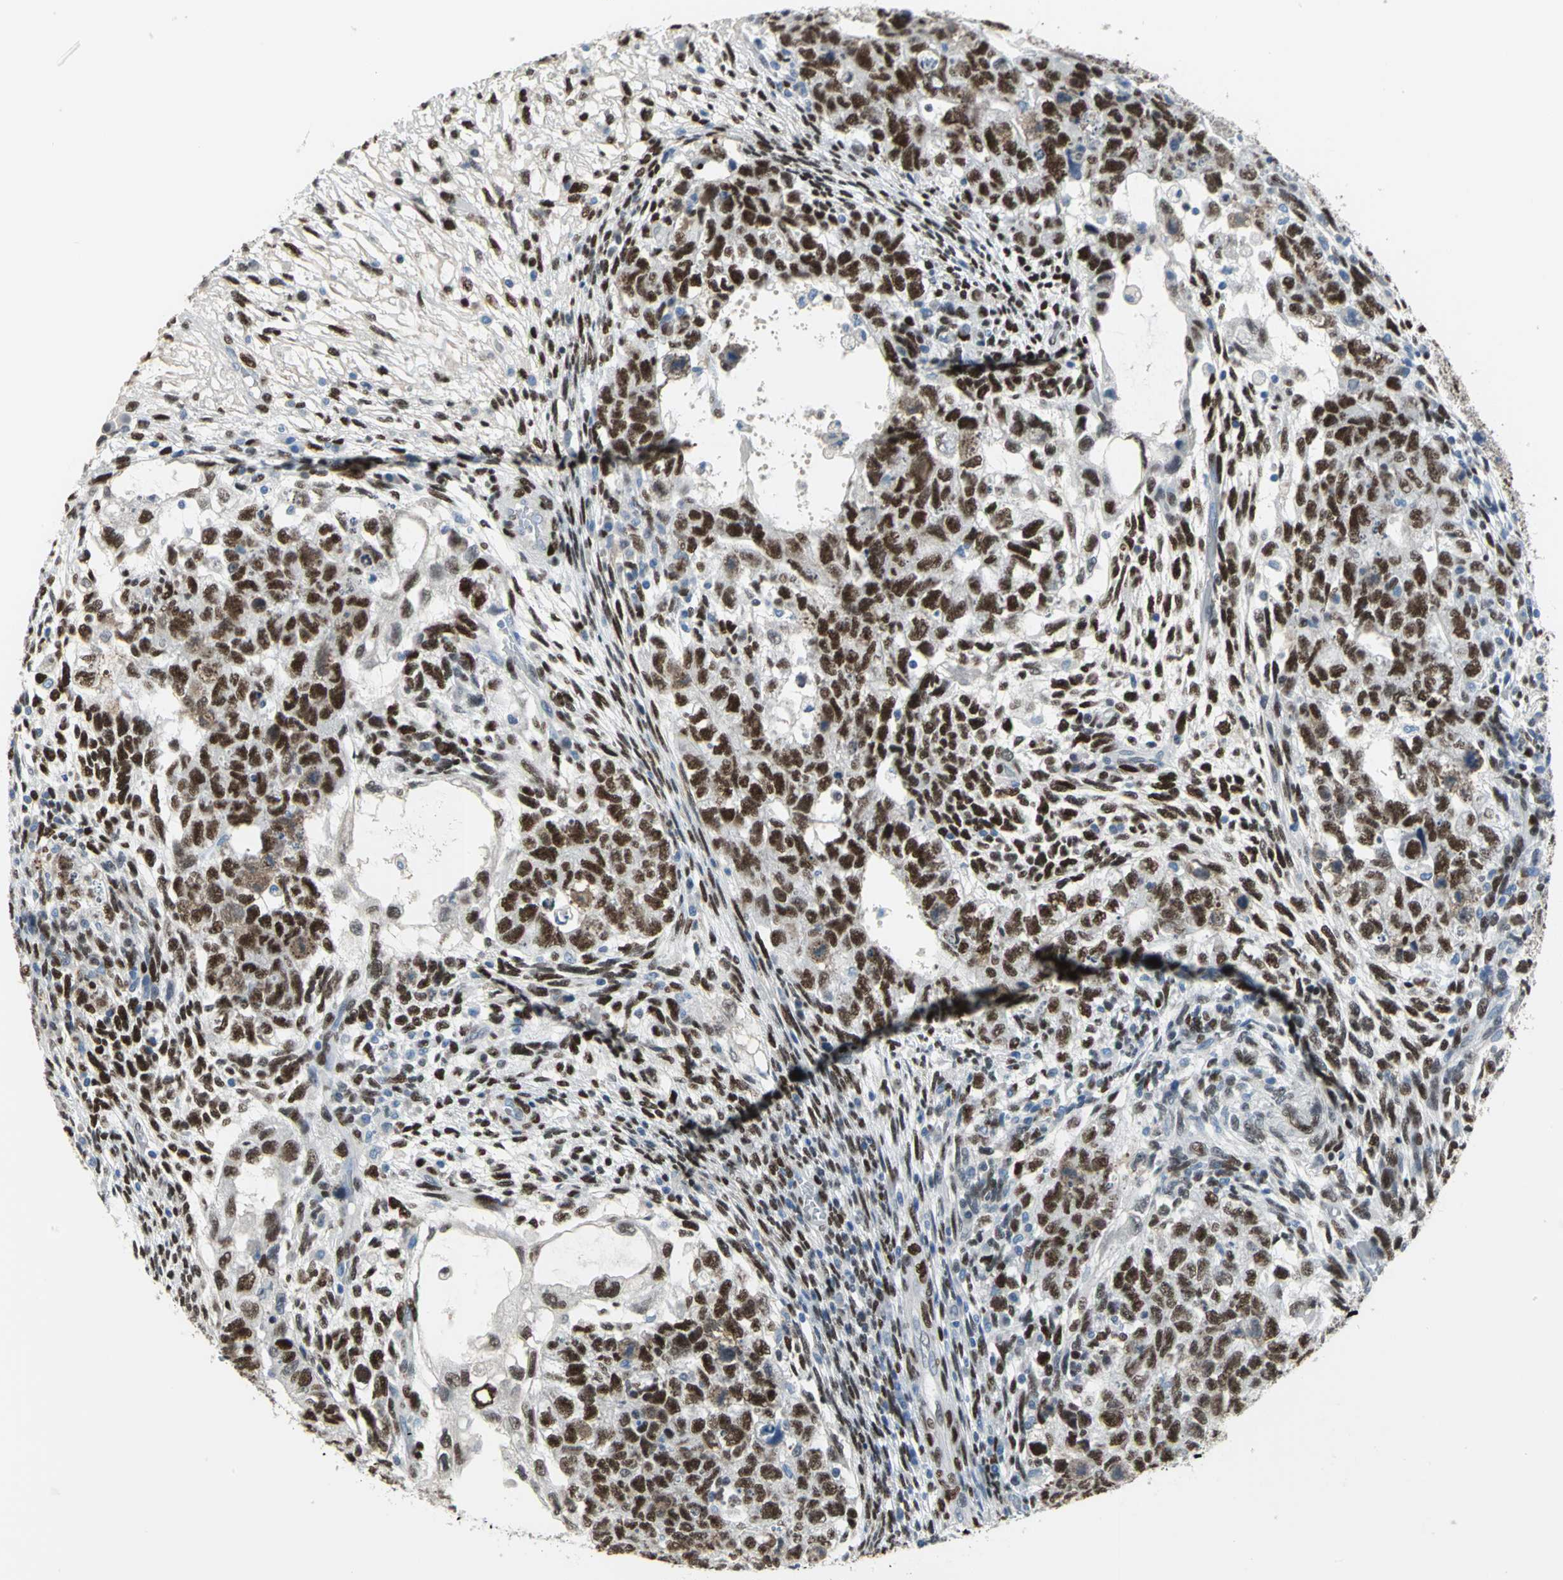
{"staining": {"intensity": "strong", "quantity": ">75%", "location": "cytoplasmic/membranous"}, "tissue": "testis cancer", "cell_type": "Tumor cells", "image_type": "cancer", "snomed": [{"axis": "morphology", "description": "Normal tissue, NOS"}, {"axis": "morphology", "description": "Carcinoma, Embryonal, NOS"}, {"axis": "topography", "description": "Testis"}], "caption": "Human embryonal carcinoma (testis) stained with a protein marker exhibits strong staining in tumor cells.", "gene": "MCM3", "patient": {"sex": "male", "age": 36}}